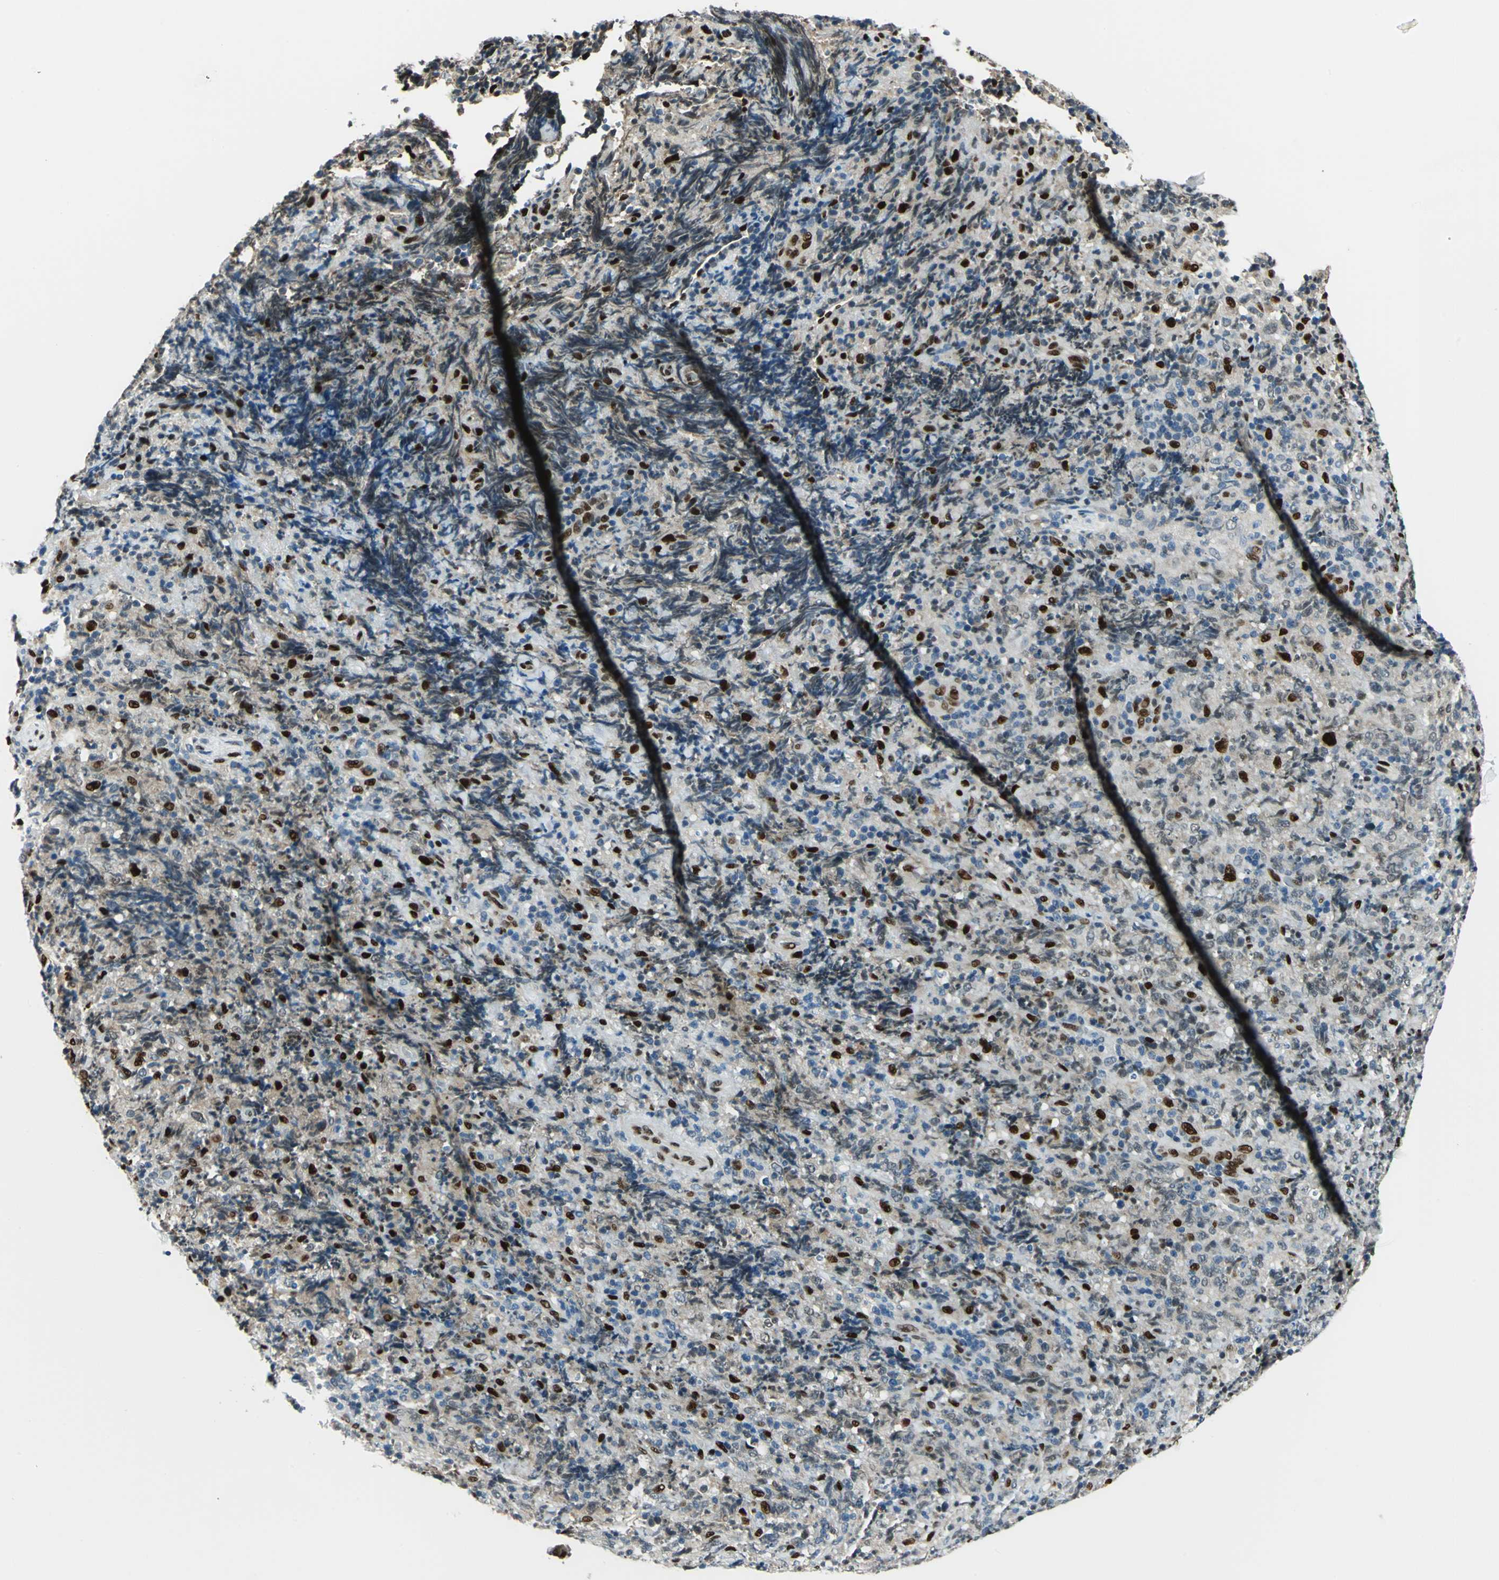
{"staining": {"intensity": "moderate", "quantity": "25%-75%", "location": "cytoplasmic/membranous,nuclear"}, "tissue": "lymphoma", "cell_type": "Tumor cells", "image_type": "cancer", "snomed": [{"axis": "morphology", "description": "Malignant lymphoma, non-Hodgkin's type, High grade"}, {"axis": "topography", "description": "Tonsil"}], "caption": "A brown stain shows moderate cytoplasmic/membranous and nuclear positivity of a protein in human lymphoma tumor cells.", "gene": "NFIA", "patient": {"sex": "female", "age": 36}}